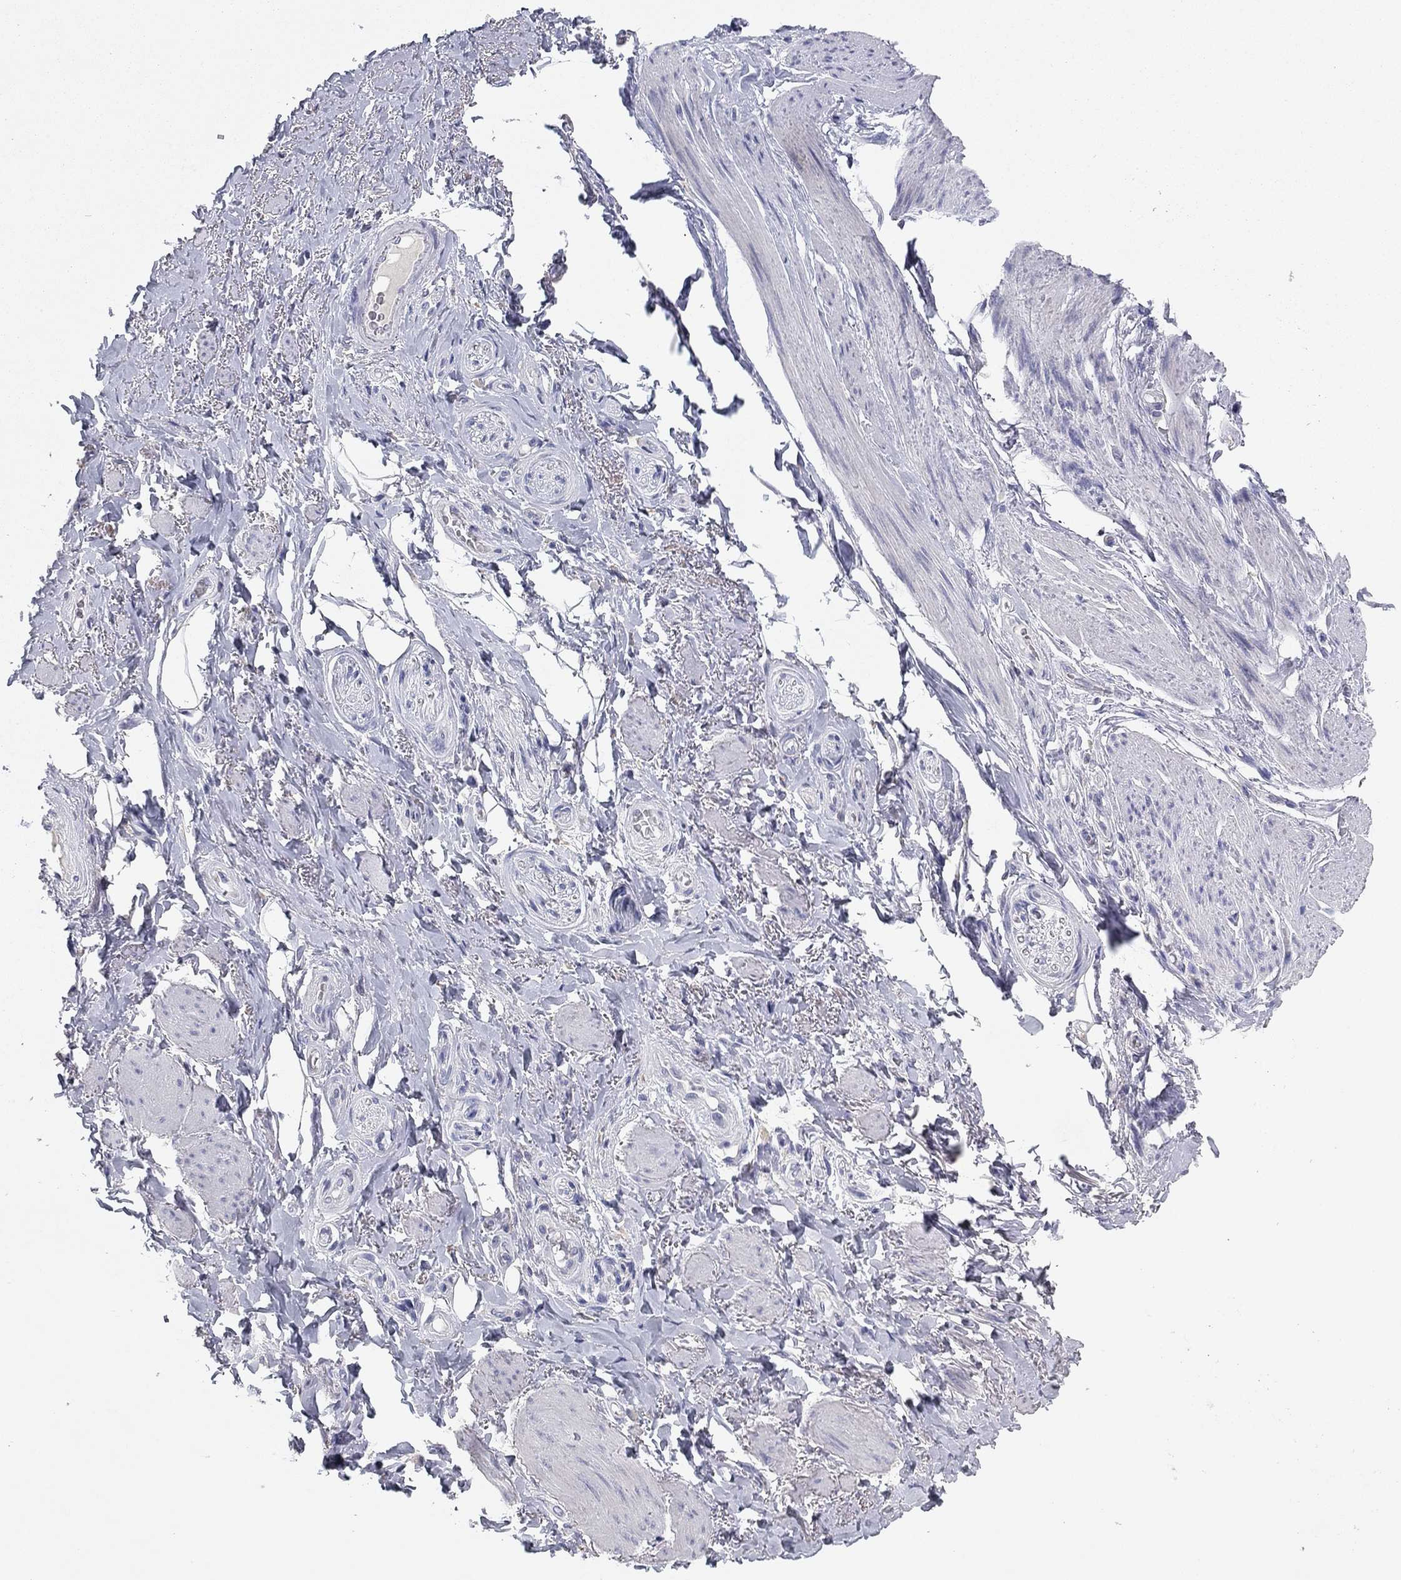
{"staining": {"intensity": "negative", "quantity": "none", "location": "none"}, "tissue": "soft tissue", "cell_type": "Fibroblasts", "image_type": "normal", "snomed": [{"axis": "morphology", "description": "Normal tissue, NOS"}, {"axis": "topography", "description": "Skeletal muscle"}, {"axis": "topography", "description": "Anal"}, {"axis": "topography", "description": "Peripheral nerve tissue"}], "caption": "Immunohistochemistry (IHC) micrograph of unremarkable human soft tissue stained for a protein (brown), which reveals no expression in fibroblasts. (DAB (3,3'-diaminobenzidine) IHC, high magnification).", "gene": "CNTNAP4", "patient": {"sex": "male", "age": 53}}